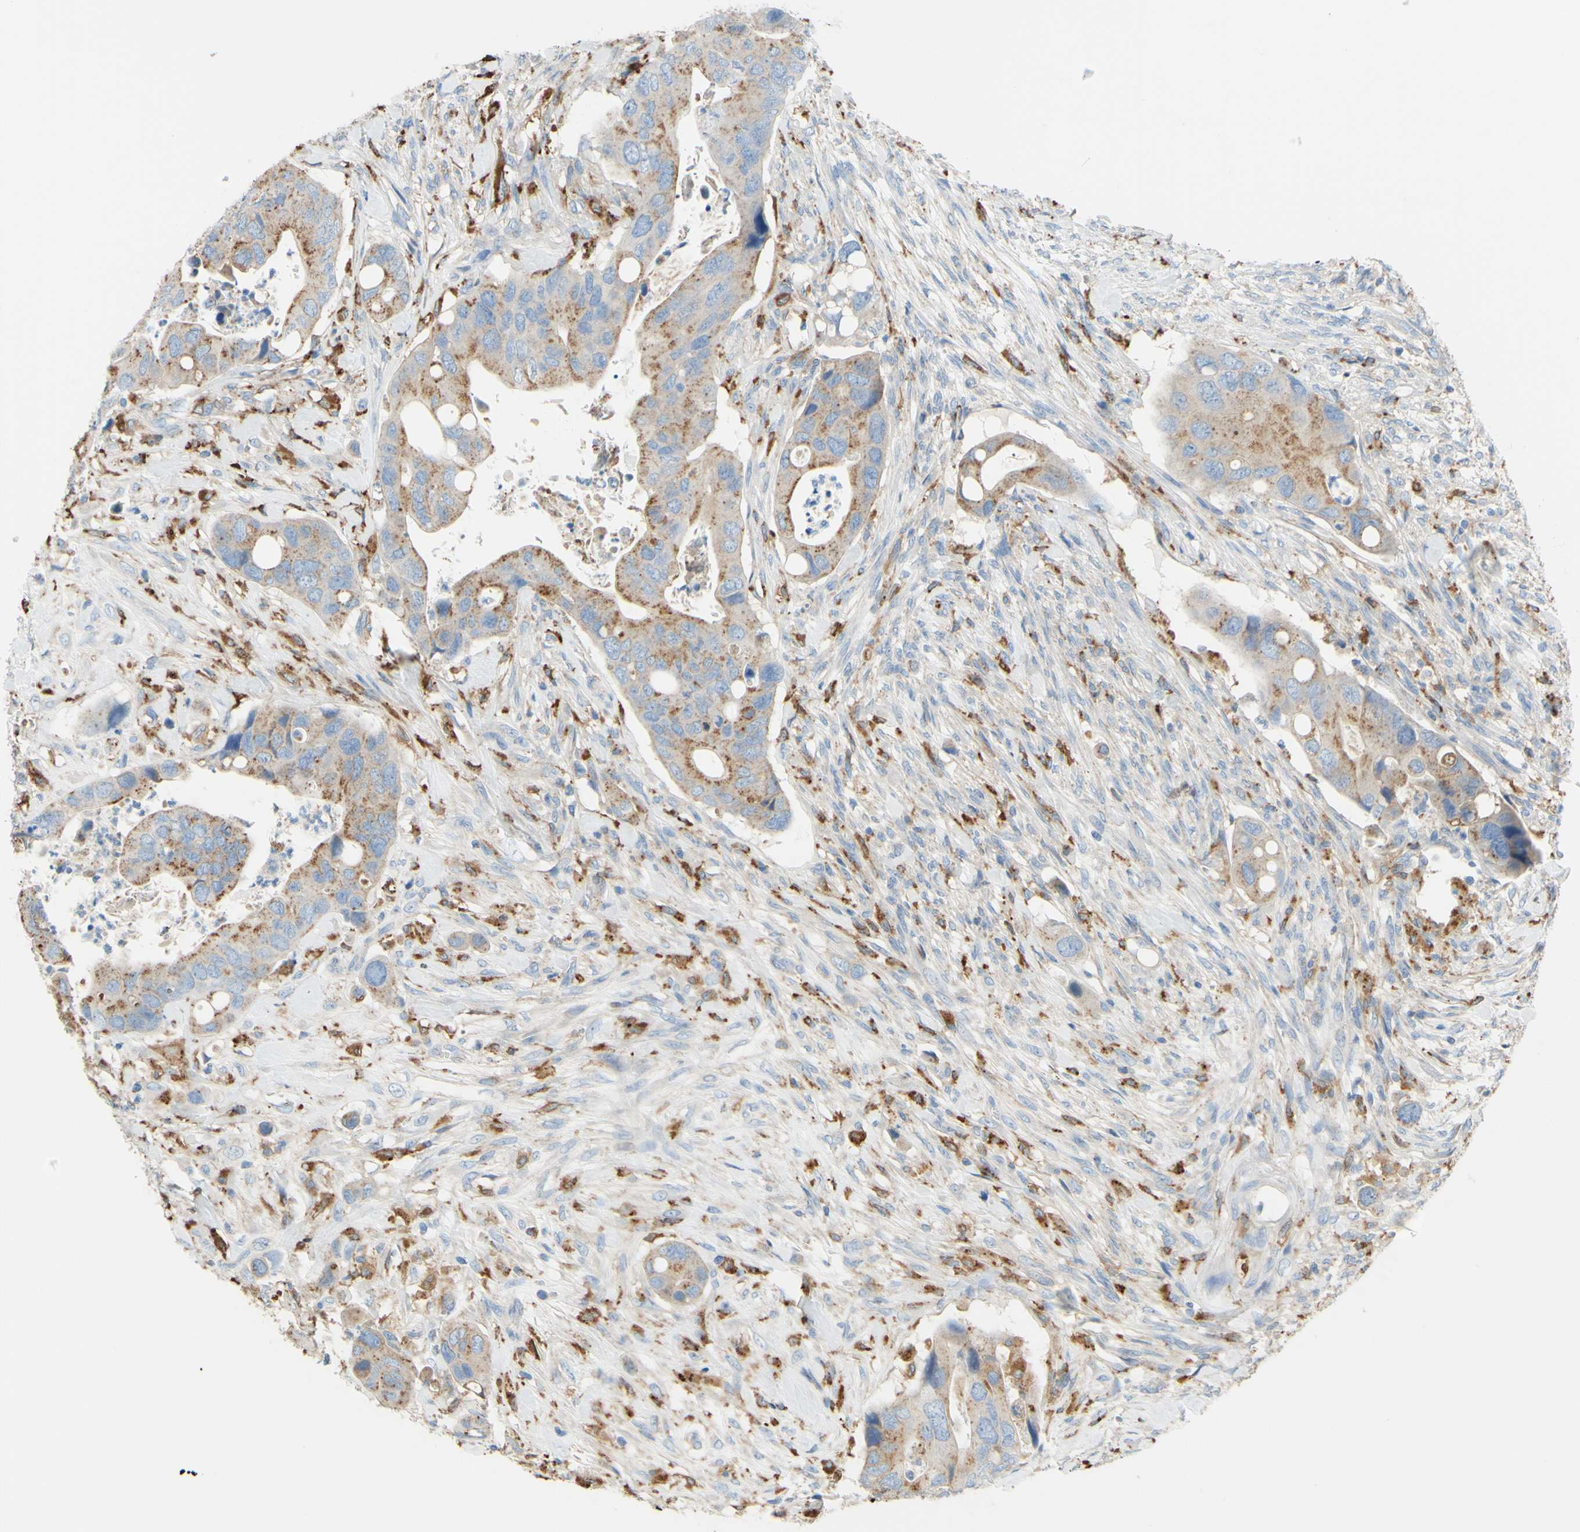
{"staining": {"intensity": "moderate", "quantity": ">75%", "location": "cytoplasmic/membranous"}, "tissue": "colorectal cancer", "cell_type": "Tumor cells", "image_type": "cancer", "snomed": [{"axis": "morphology", "description": "Adenocarcinoma, NOS"}, {"axis": "topography", "description": "Rectum"}], "caption": "Tumor cells exhibit moderate cytoplasmic/membranous expression in approximately >75% of cells in adenocarcinoma (colorectal). The staining is performed using DAB brown chromogen to label protein expression. The nuclei are counter-stained blue using hematoxylin.", "gene": "CTSD", "patient": {"sex": "female", "age": 57}}